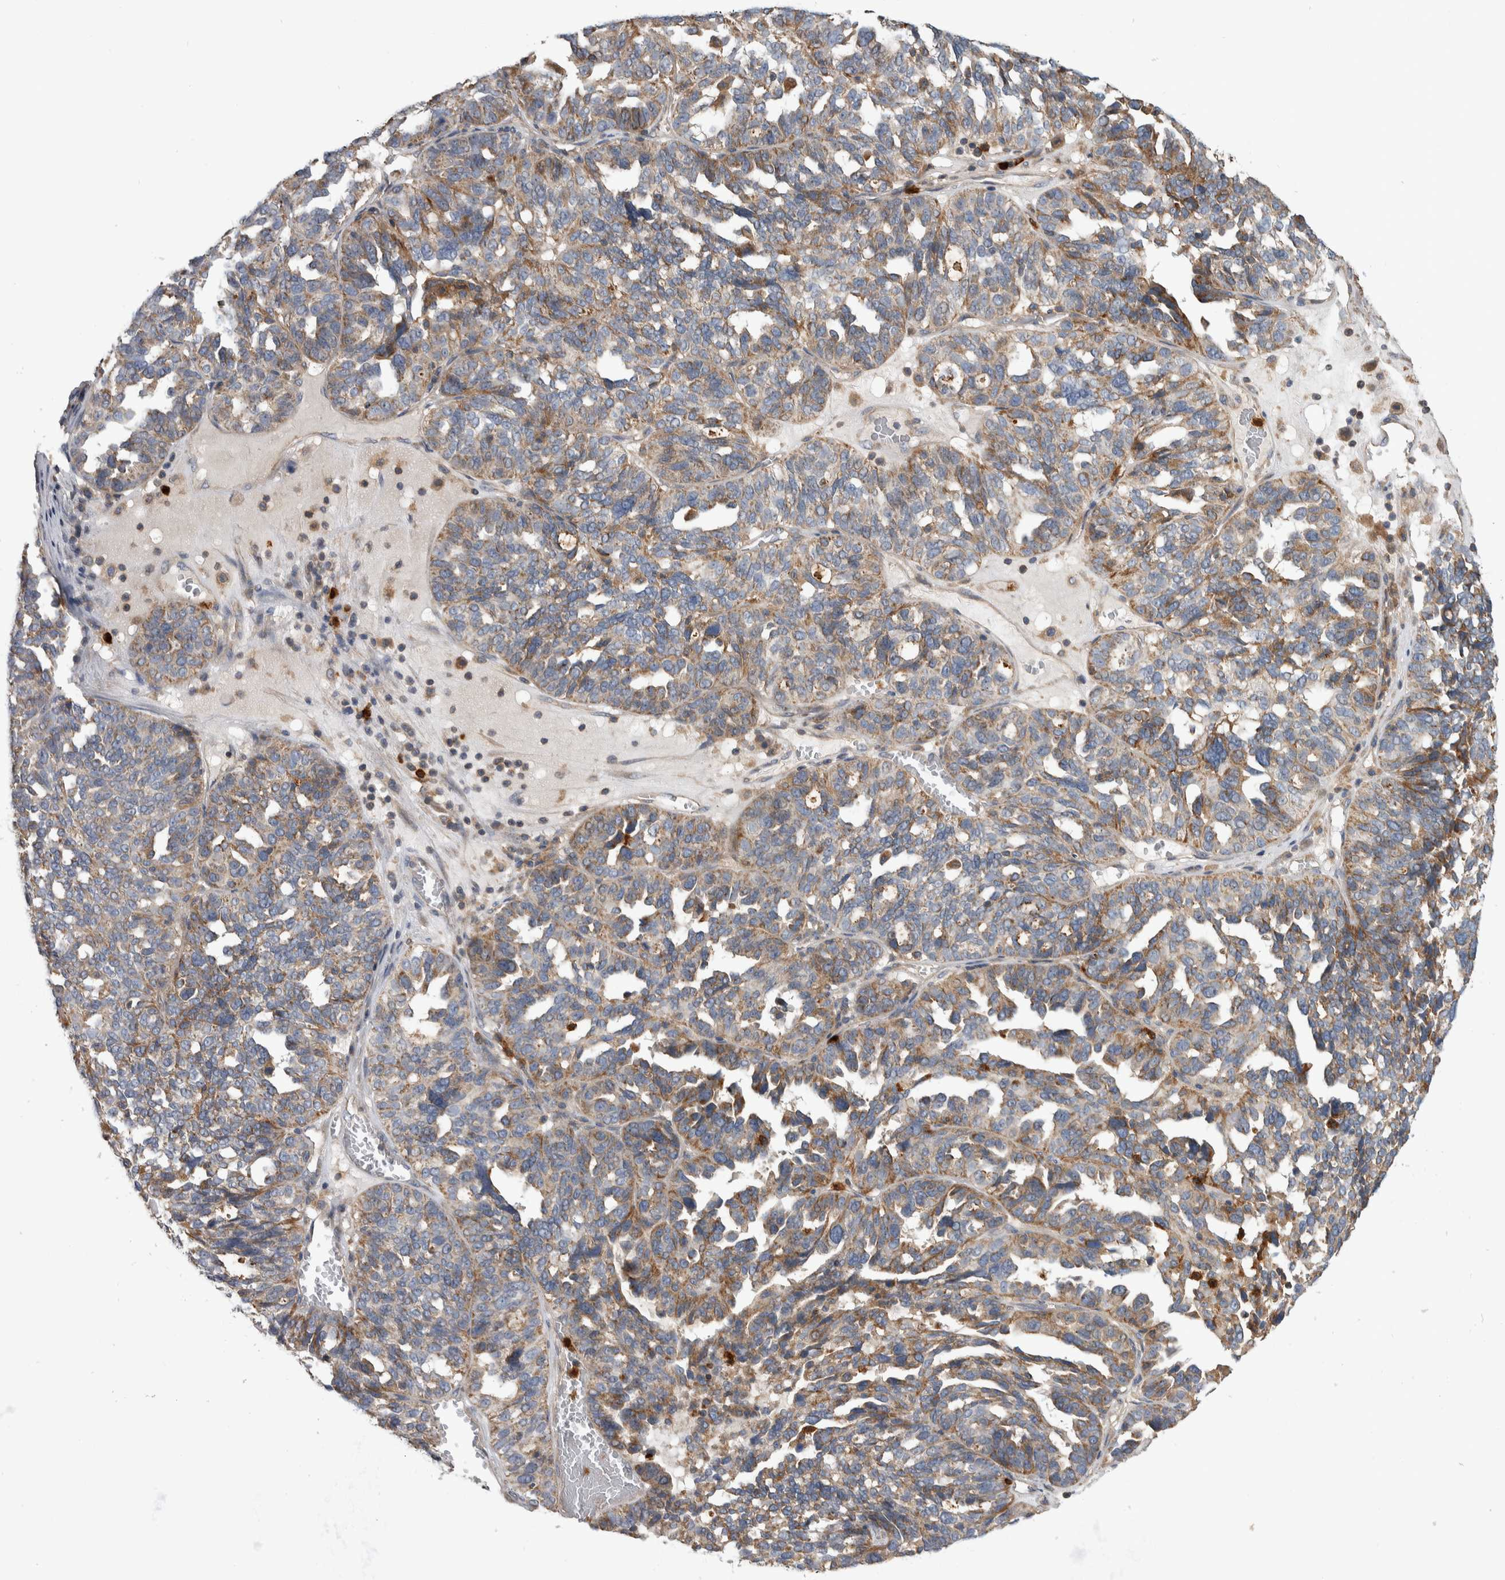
{"staining": {"intensity": "weak", "quantity": "25%-75%", "location": "cytoplasmic/membranous"}, "tissue": "ovarian cancer", "cell_type": "Tumor cells", "image_type": "cancer", "snomed": [{"axis": "morphology", "description": "Cystadenocarcinoma, serous, NOS"}, {"axis": "topography", "description": "Ovary"}], "caption": "Serous cystadenocarcinoma (ovarian) tissue displays weak cytoplasmic/membranous positivity in approximately 25%-75% of tumor cells, visualized by immunohistochemistry.", "gene": "SDCBP", "patient": {"sex": "female", "age": 59}}